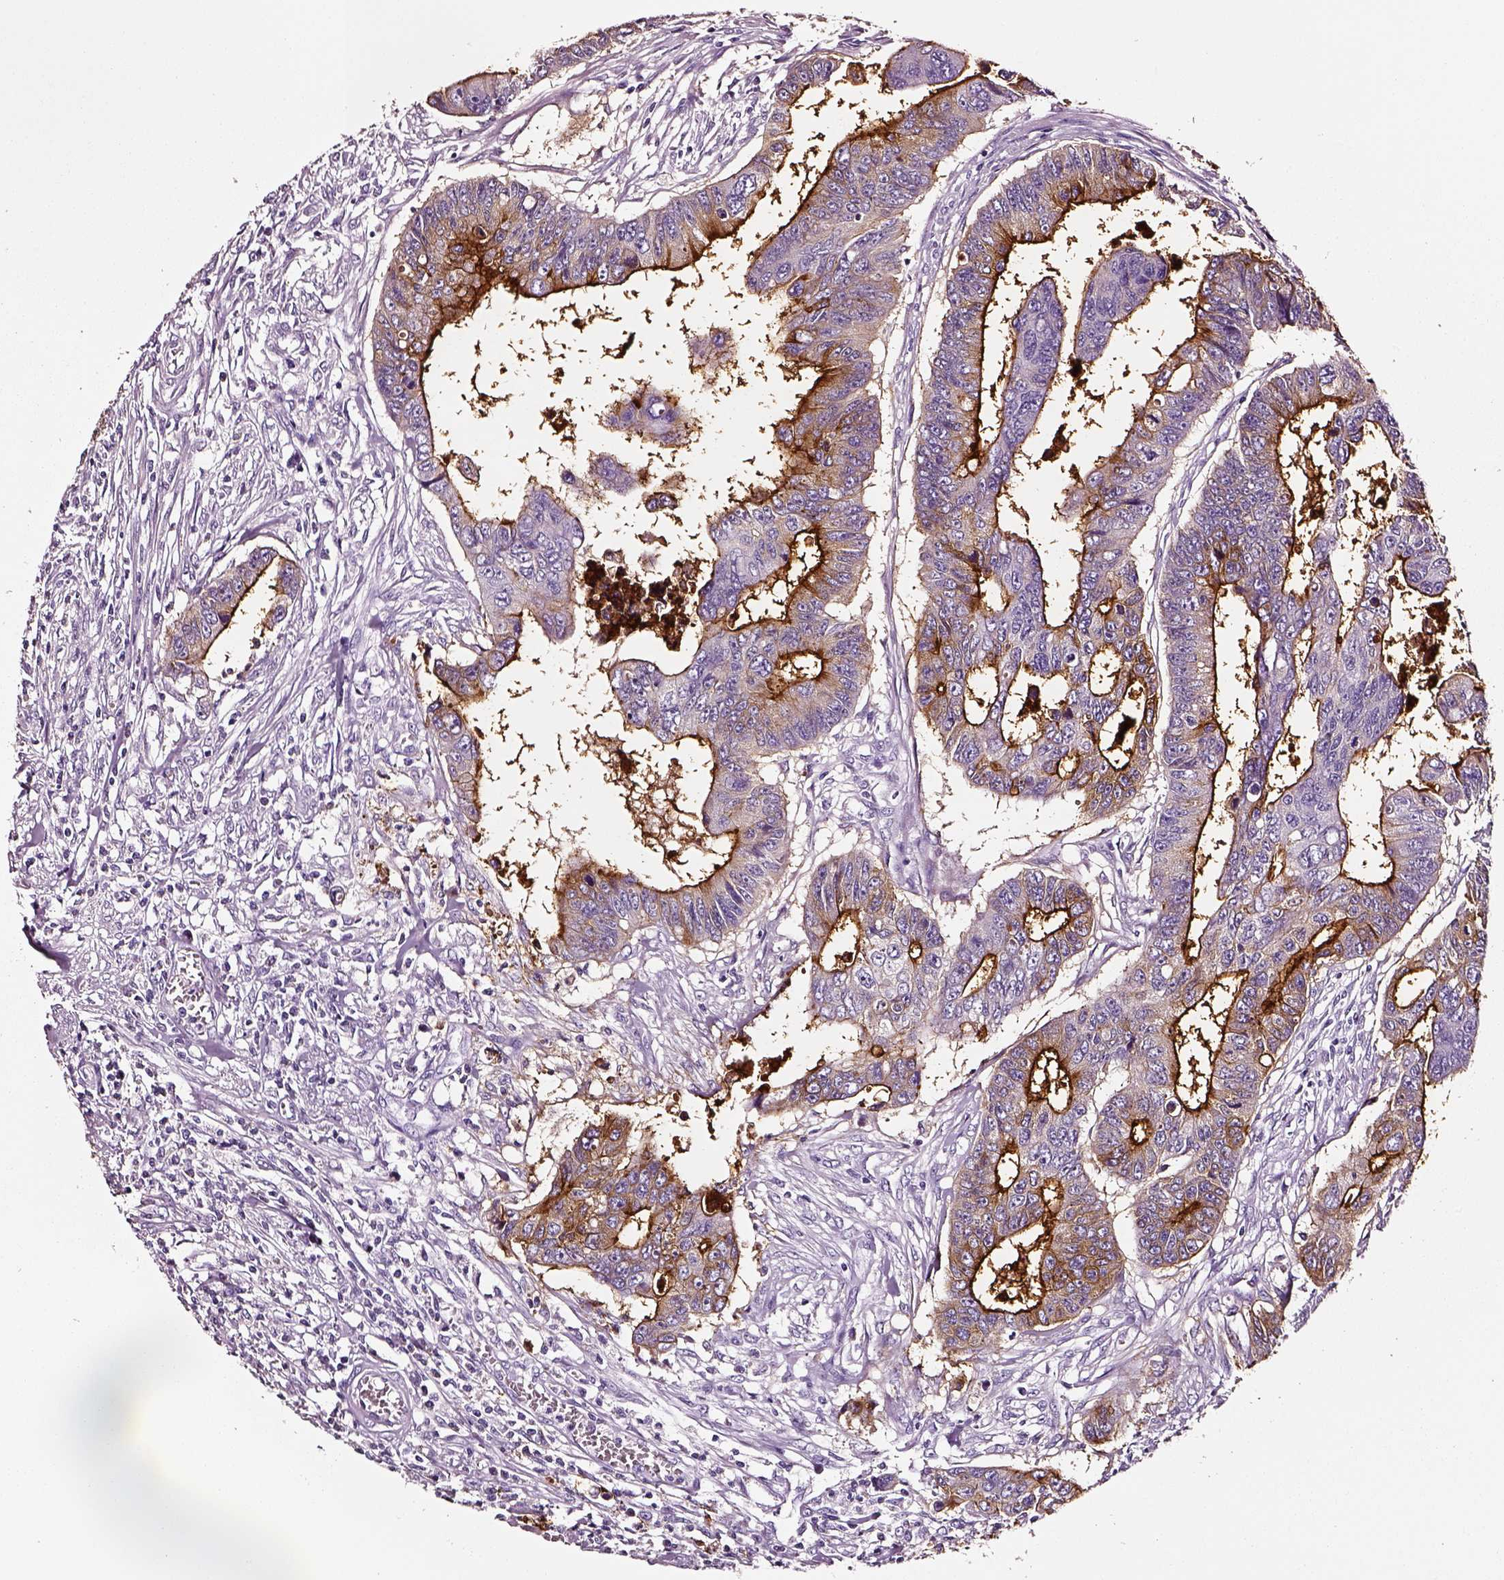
{"staining": {"intensity": "strong", "quantity": ">75%", "location": "cytoplasmic/membranous"}, "tissue": "colorectal cancer", "cell_type": "Tumor cells", "image_type": "cancer", "snomed": [{"axis": "morphology", "description": "Adenocarcinoma, NOS"}, {"axis": "topography", "description": "Rectum"}], "caption": "Human adenocarcinoma (colorectal) stained for a protein (brown) reveals strong cytoplasmic/membranous positive positivity in approximately >75% of tumor cells.", "gene": "DPEP1", "patient": {"sex": "female", "age": 85}}